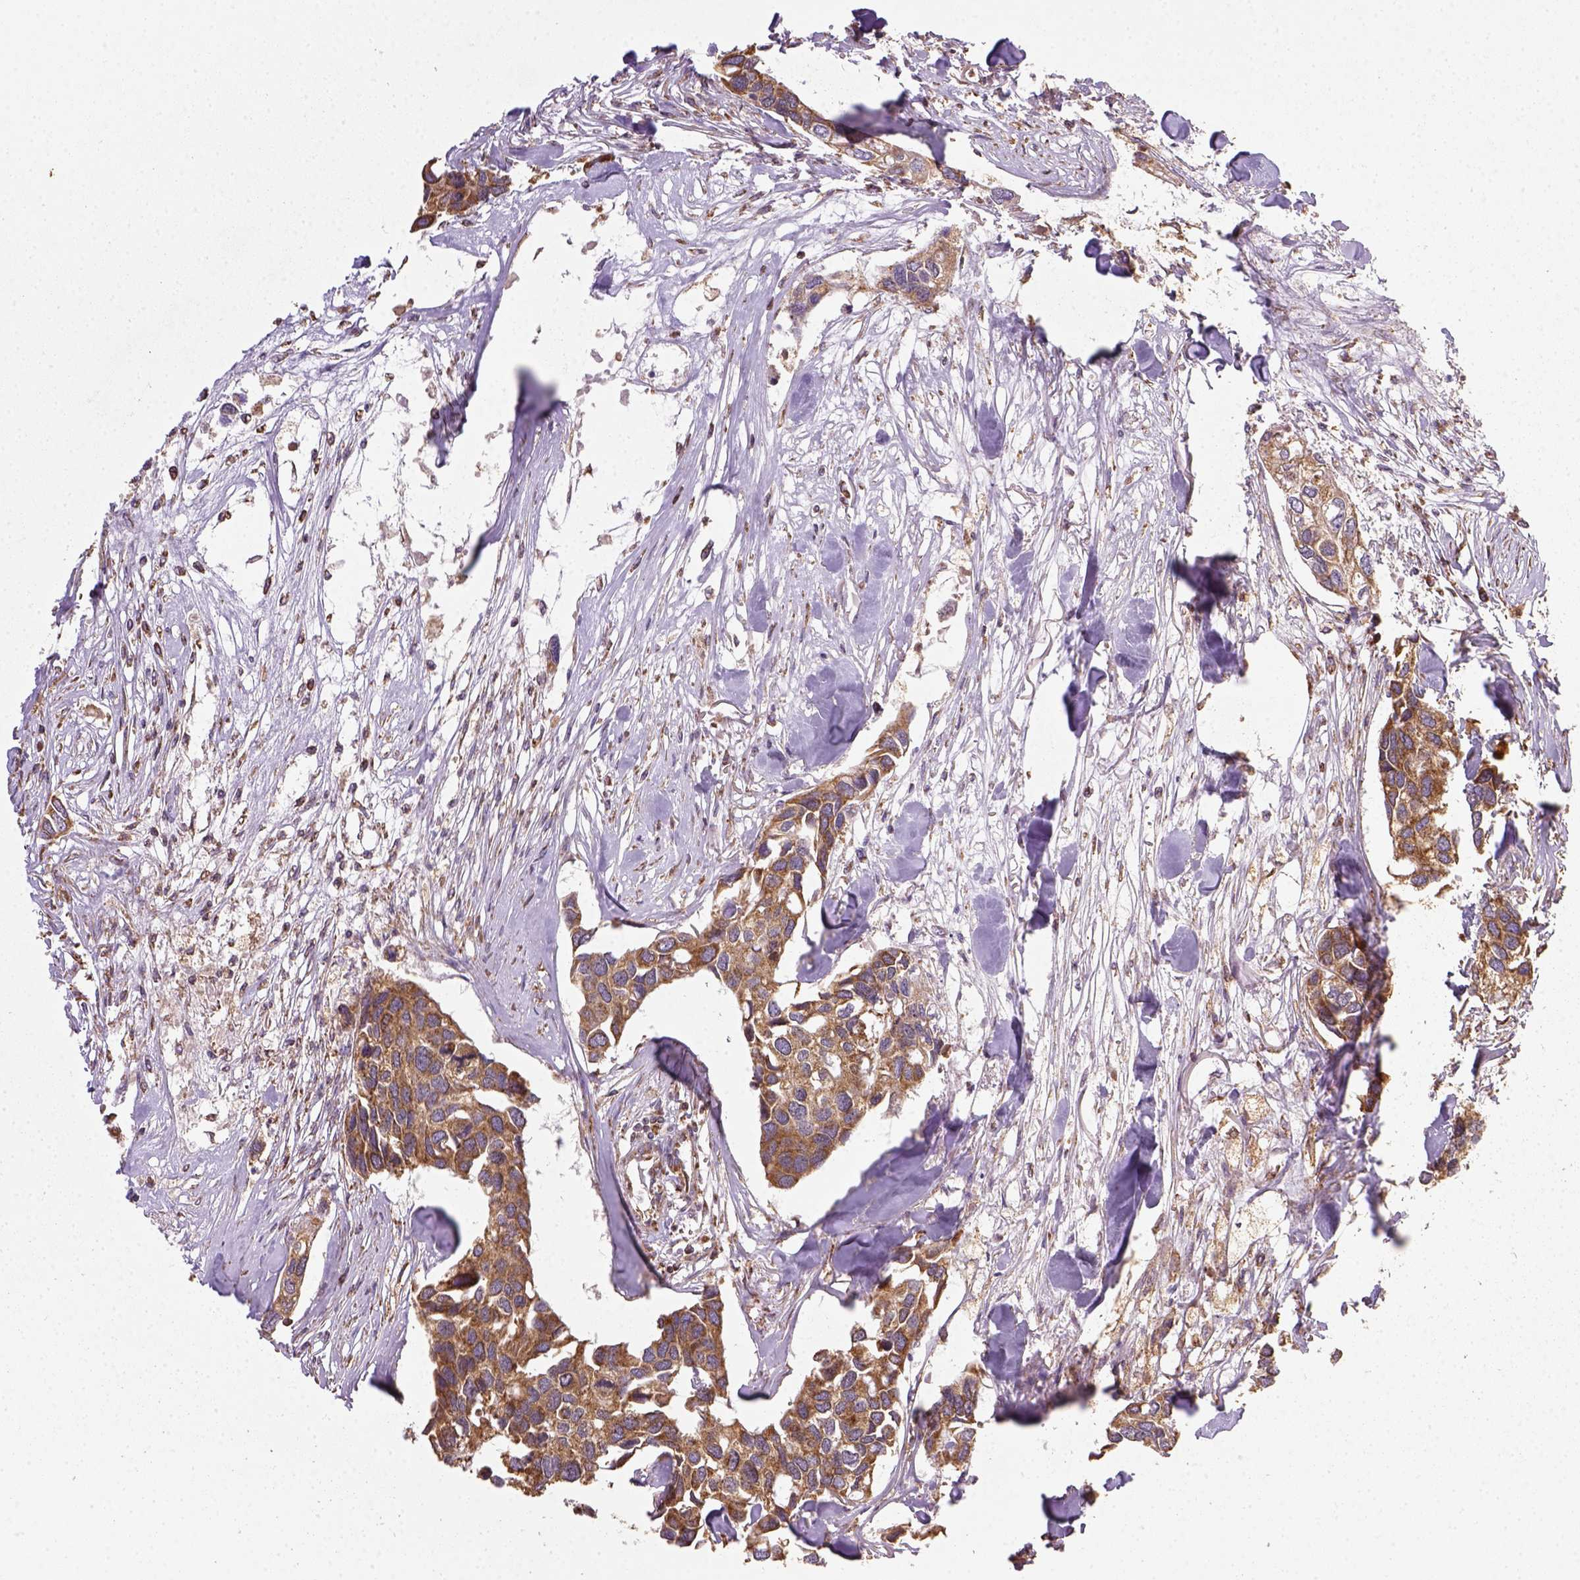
{"staining": {"intensity": "moderate", "quantity": ">75%", "location": "nuclear"}, "tissue": "breast cancer", "cell_type": "Tumor cells", "image_type": "cancer", "snomed": [{"axis": "morphology", "description": "Duct carcinoma"}, {"axis": "topography", "description": "Breast"}], "caption": "Infiltrating ductal carcinoma (breast) stained with a brown dye shows moderate nuclear positive expression in approximately >75% of tumor cells.", "gene": "MAPK8IP3", "patient": {"sex": "female", "age": 83}}